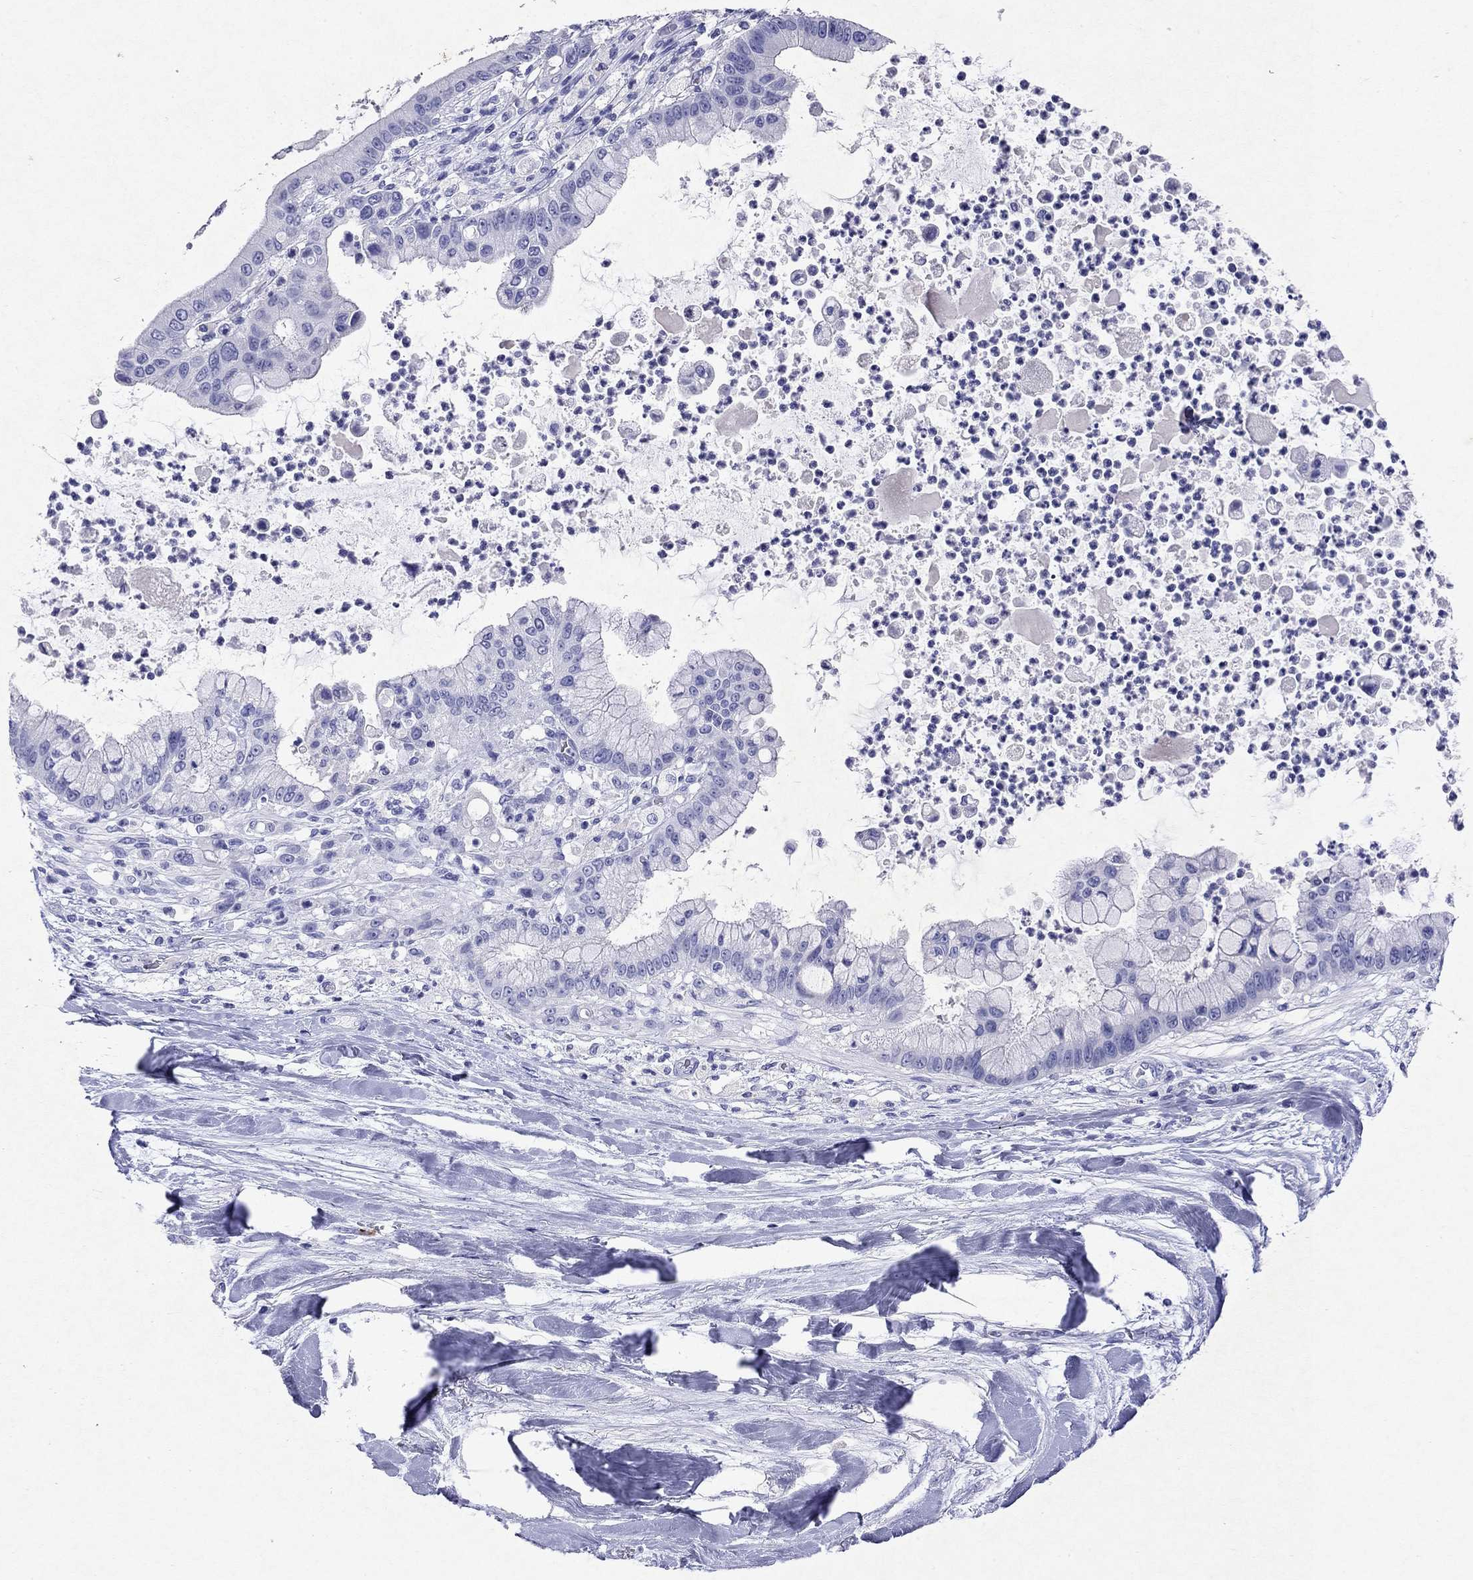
{"staining": {"intensity": "negative", "quantity": "none", "location": "none"}, "tissue": "liver cancer", "cell_type": "Tumor cells", "image_type": "cancer", "snomed": [{"axis": "morphology", "description": "Cholangiocarcinoma"}, {"axis": "topography", "description": "Liver"}], "caption": "Tumor cells show no significant staining in liver cancer.", "gene": "ARMC12", "patient": {"sex": "female", "age": 54}}